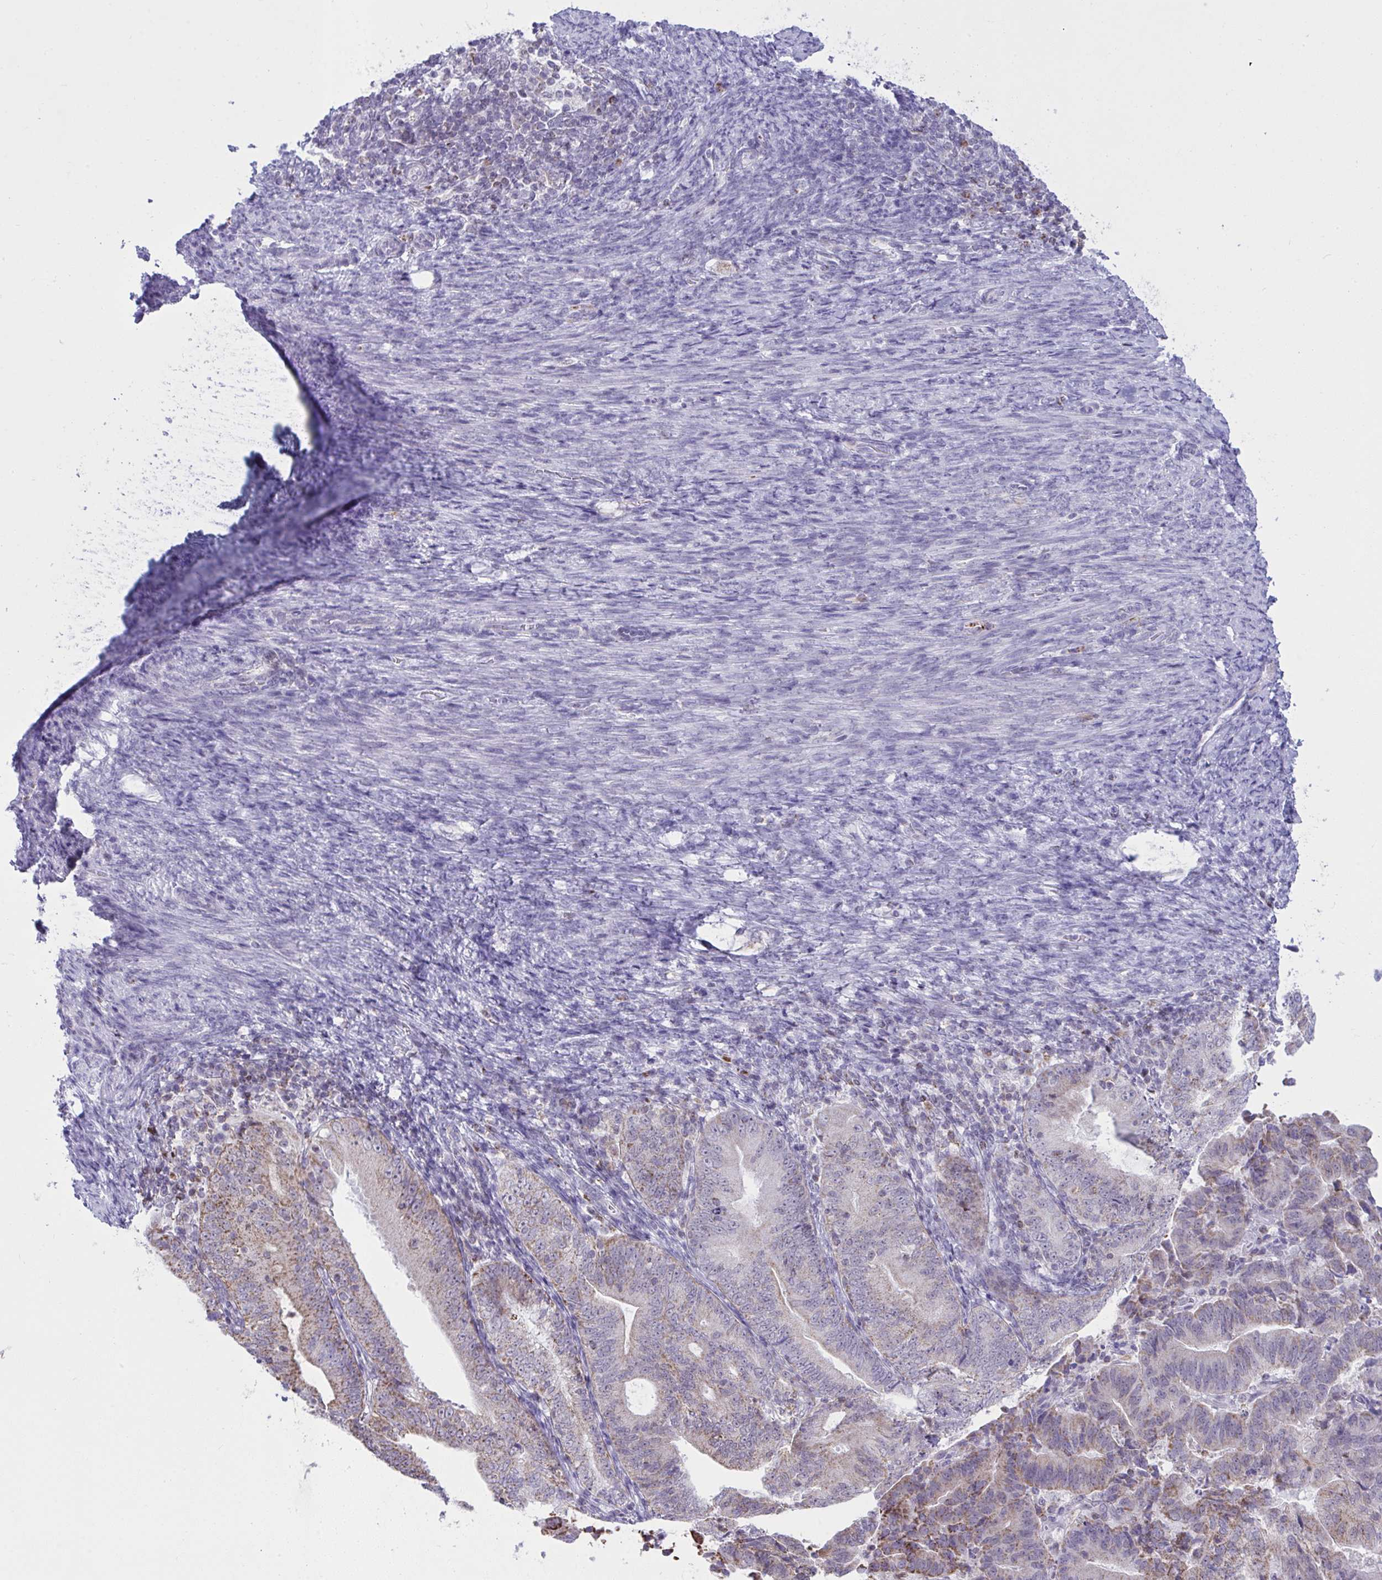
{"staining": {"intensity": "moderate", "quantity": "25%-75%", "location": "cytoplasmic/membranous"}, "tissue": "endometrial cancer", "cell_type": "Tumor cells", "image_type": "cancer", "snomed": [{"axis": "morphology", "description": "Adenocarcinoma, NOS"}, {"axis": "topography", "description": "Endometrium"}], "caption": "Endometrial cancer (adenocarcinoma) stained with DAB immunohistochemistry (IHC) exhibits medium levels of moderate cytoplasmic/membranous expression in about 25%-75% of tumor cells.", "gene": "PLA2G12B", "patient": {"sex": "female", "age": 70}}